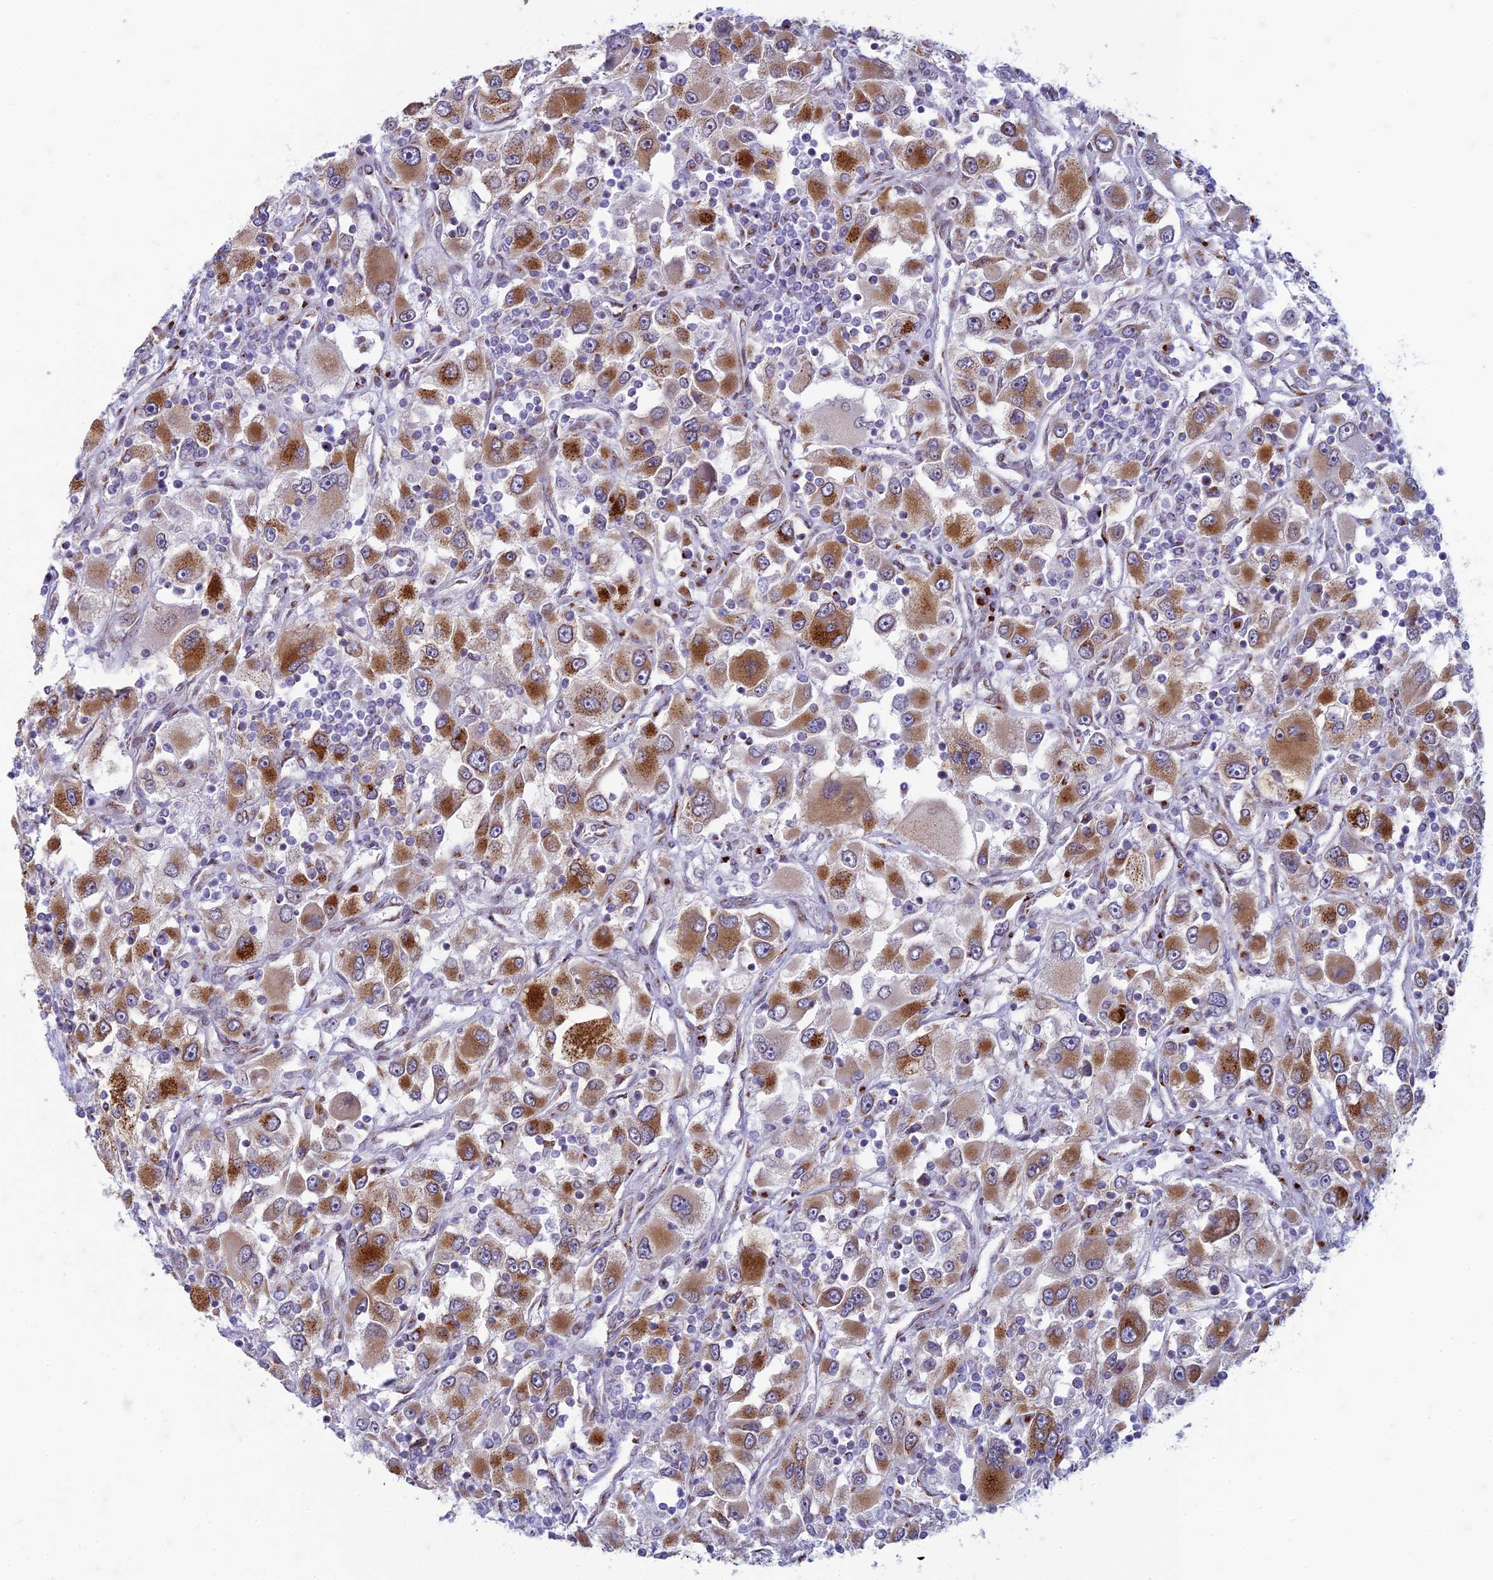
{"staining": {"intensity": "moderate", "quantity": ">75%", "location": "cytoplasmic/membranous"}, "tissue": "renal cancer", "cell_type": "Tumor cells", "image_type": "cancer", "snomed": [{"axis": "morphology", "description": "Adenocarcinoma, NOS"}, {"axis": "topography", "description": "Kidney"}], "caption": "IHC of human renal adenocarcinoma shows medium levels of moderate cytoplasmic/membranous expression in approximately >75% of tumor cells.", "gene": "FAM3C", "patient": {"sex": "female", "age": 52}}